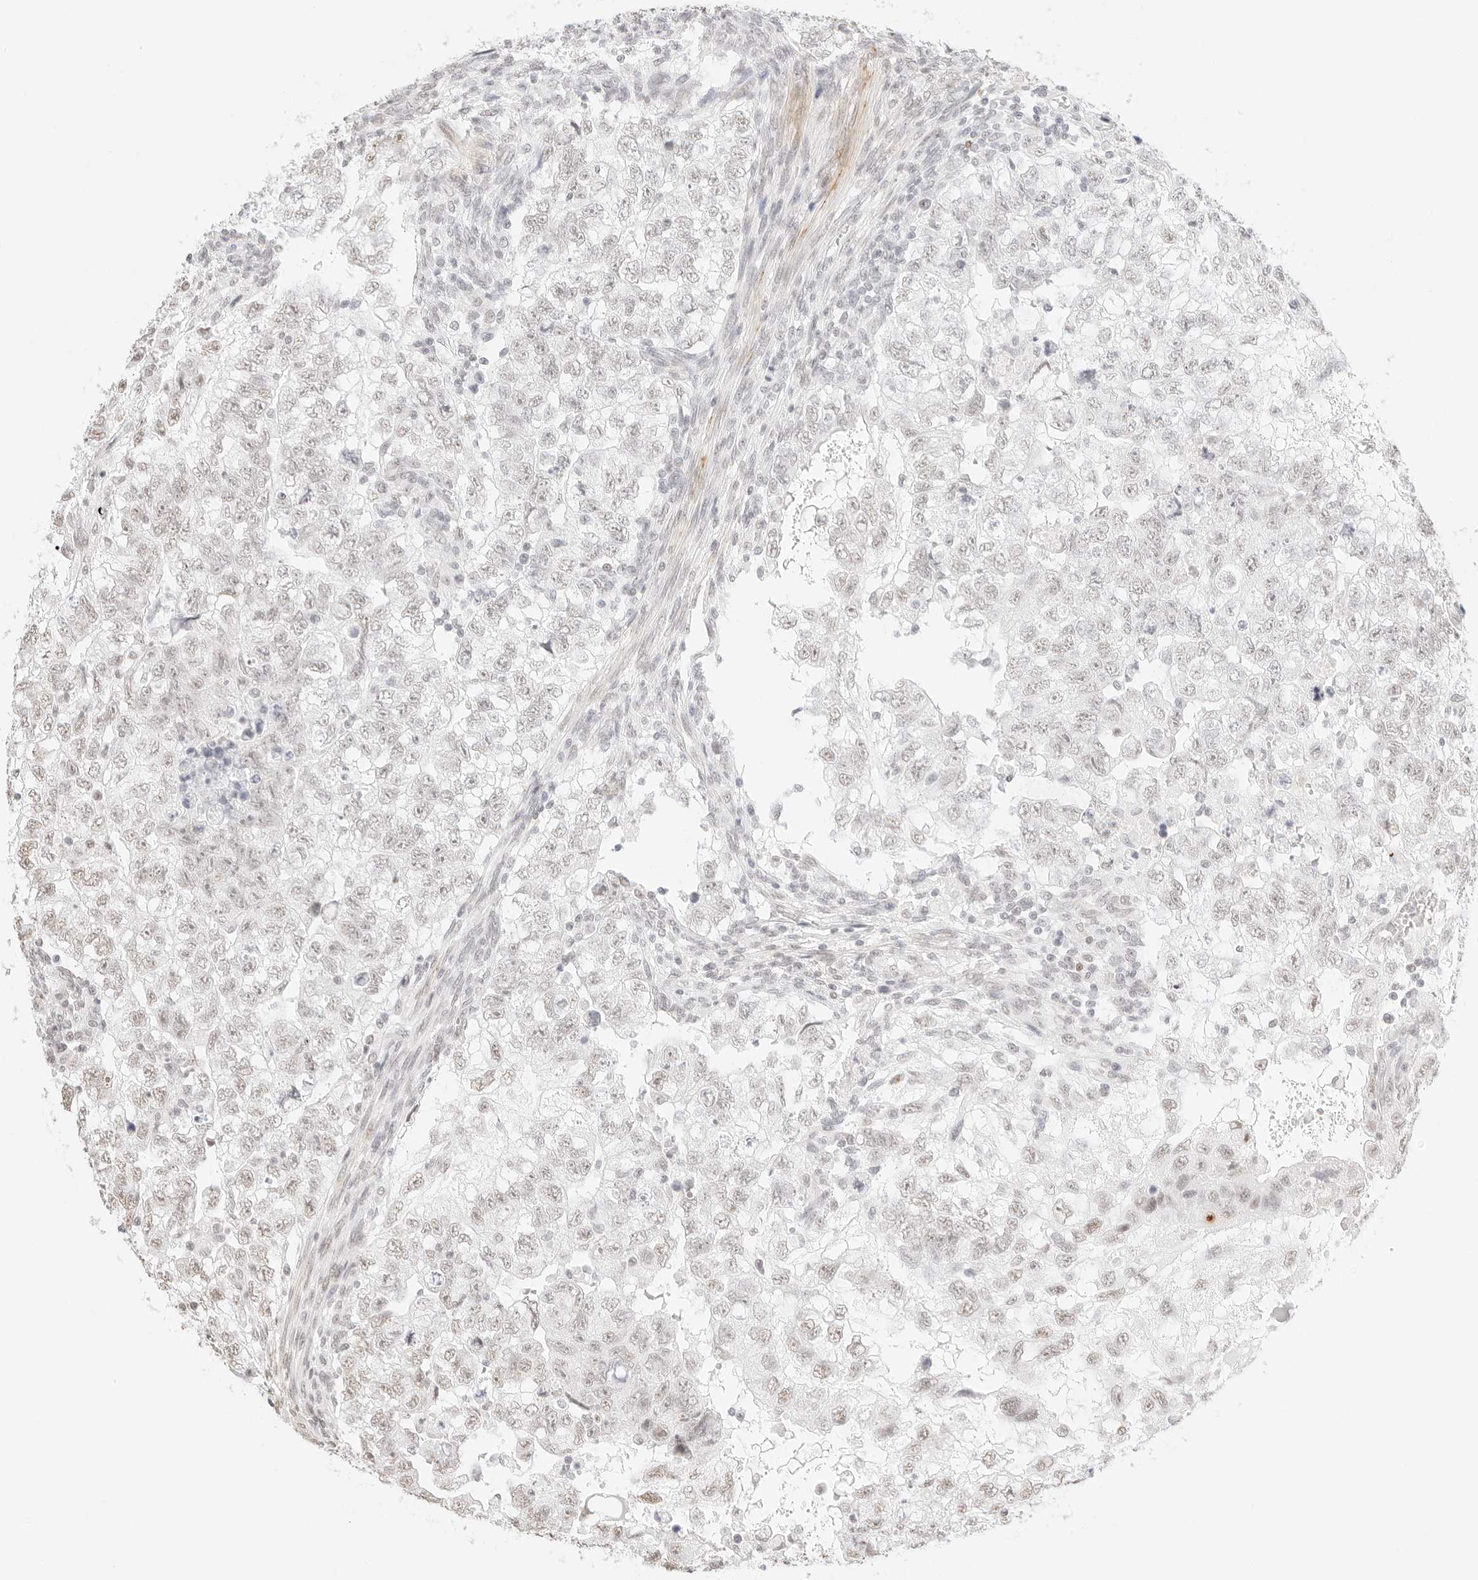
{"staining": {"intensity": "negative", "quantity": "none", "location": "none"}, "tissue": "testis cancer", "cell_type": "Tumor cells", "image_type": "cancer", "snomed": [{"axis": "morphology", "description": "Carcinoma, Embryonal, NOS"}, {"axis": "topography", "description": "Testis"}], "caption": "Protein analysis of embryonal carcinoma (testis) shows no significant staining in tumor cells.", "gene": "FBLN5", "patient": {"sex": "male", "age": 37}}